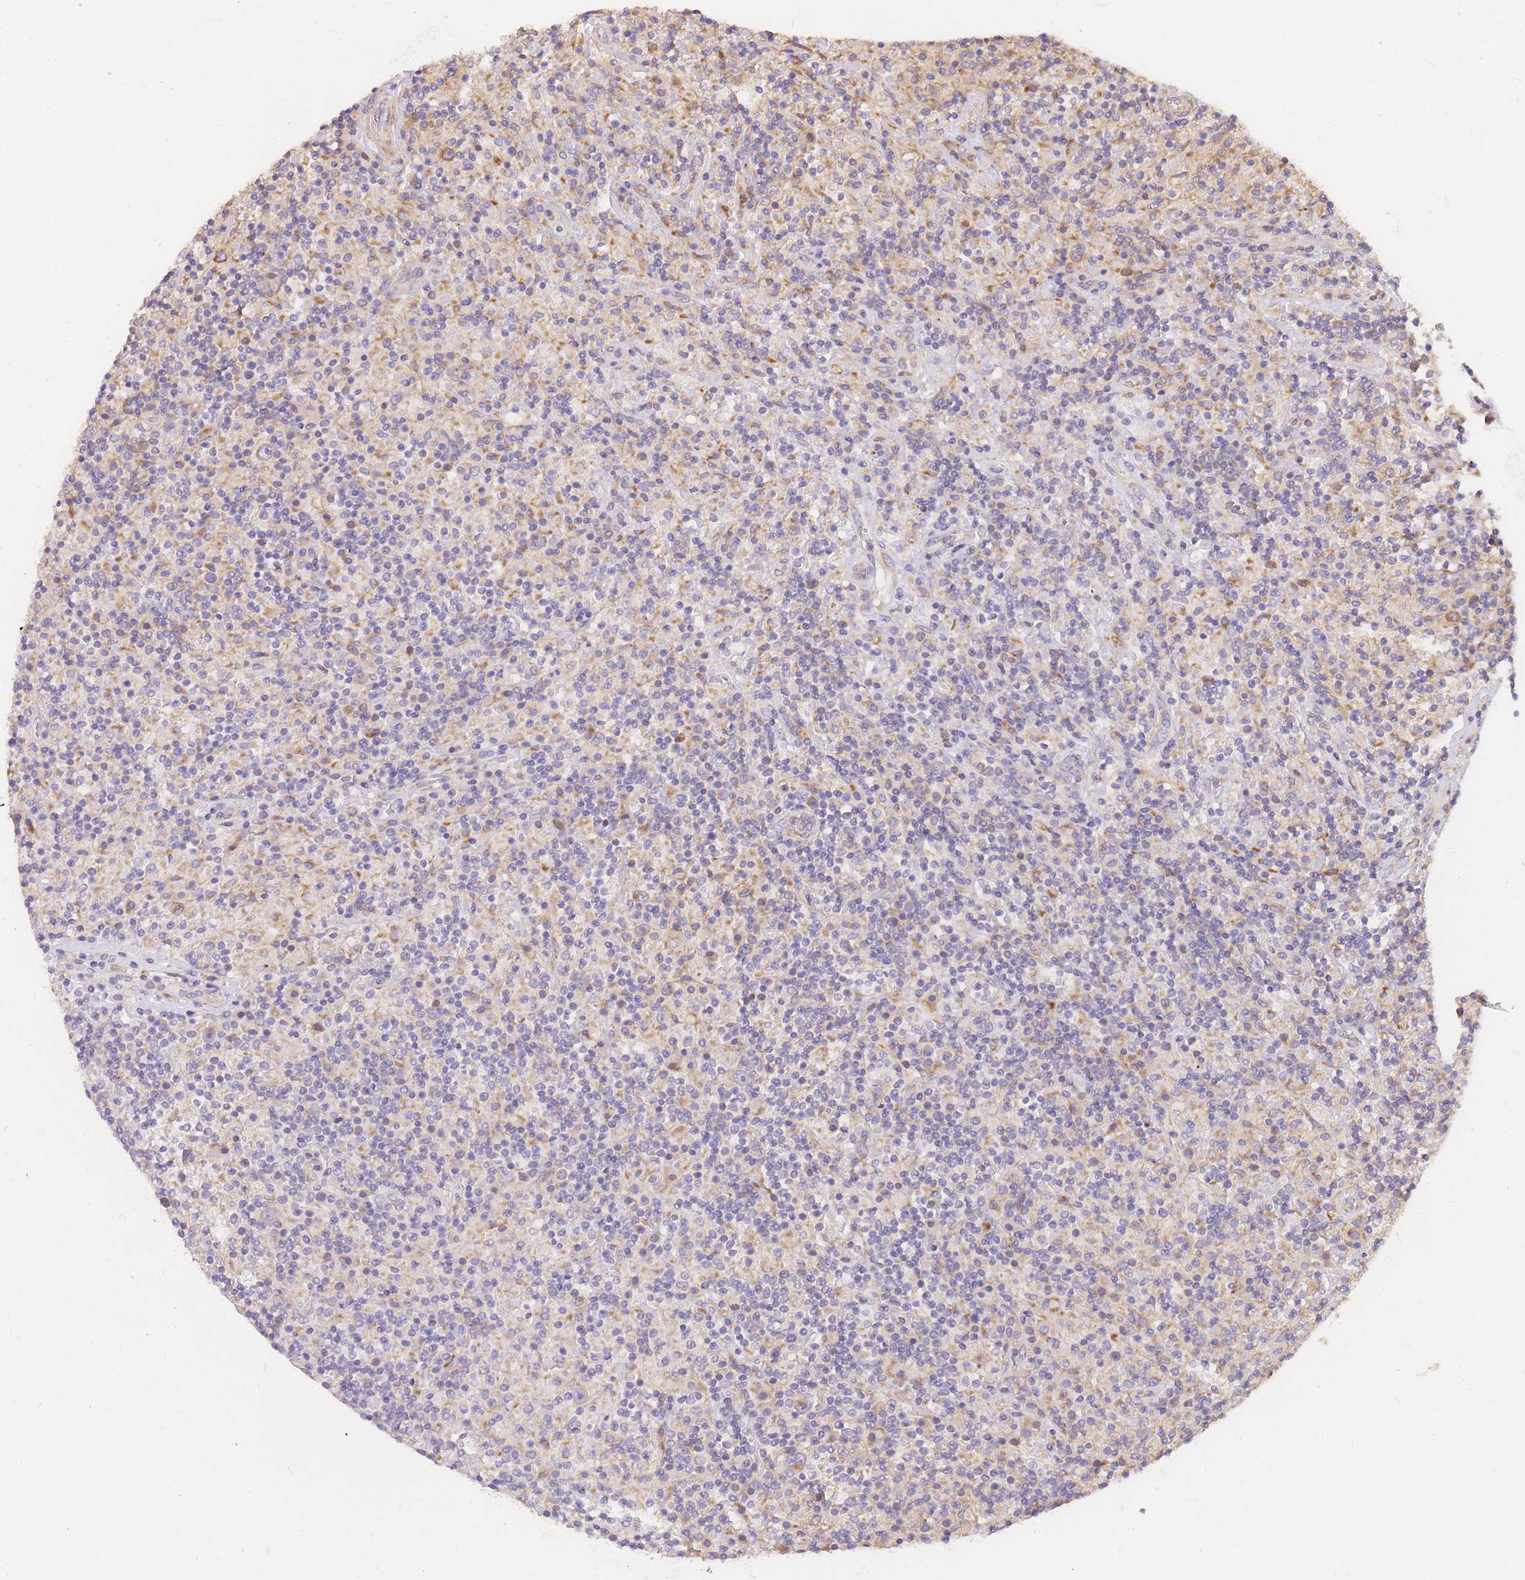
{"staining": {"intensity": "negative", "quantity": "none", "location": "none"}, "tissue": "lymphoma", "cell_type": "Tumor cells", "image_type": "cancer", "snomed": [{"axis": "morphology", "description": "Hodgkin's disease, NOS"}, {"axis": "topography", "description": "Lymph node"}], "caption": "An immunohistochemistry (IHC) micrograph of lymphoma is shown. There is no staining in tumor cells of lymphoma.", "gene": "GBP7", "patient": {"sex": "male", "age": 70}}